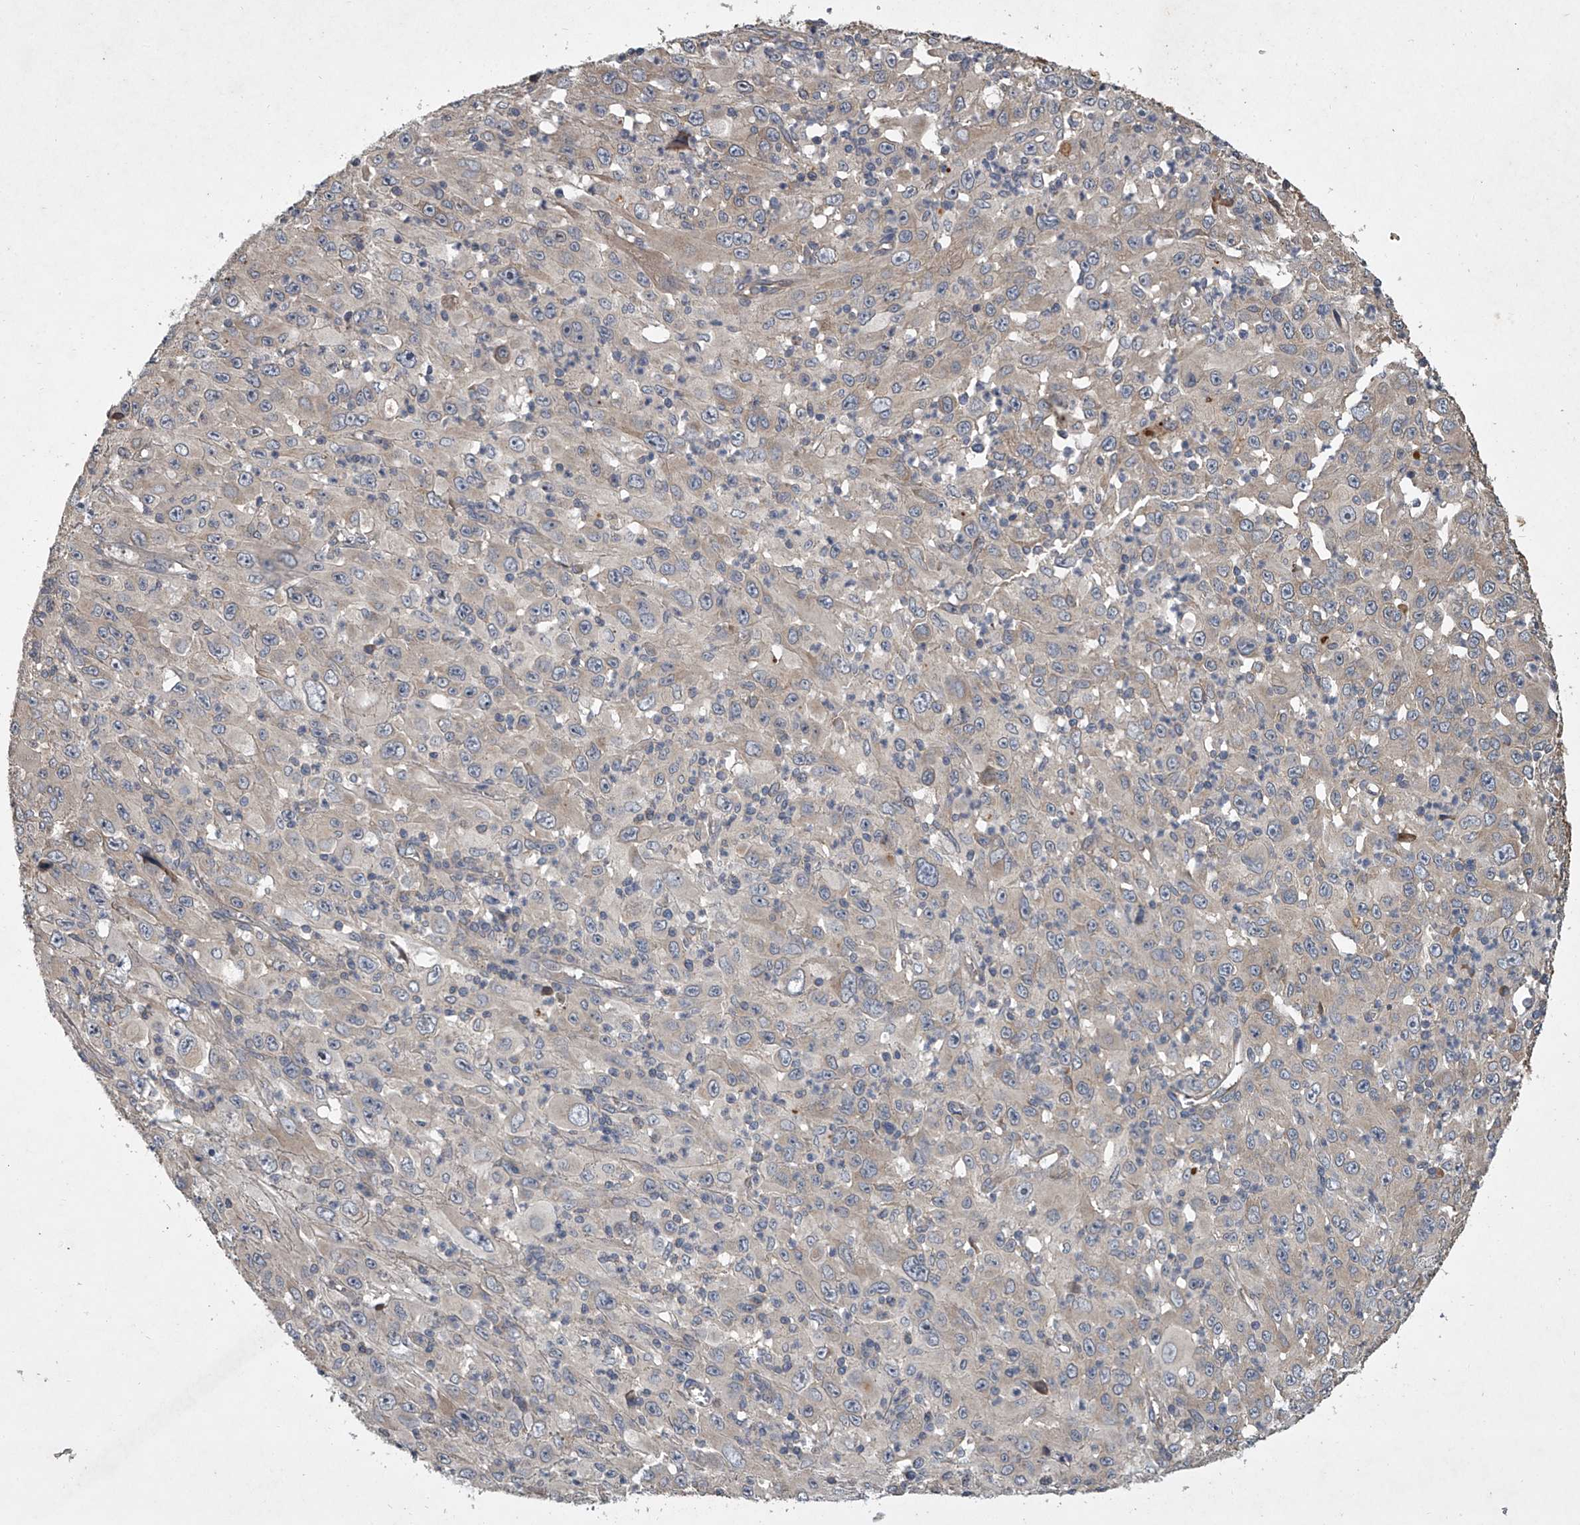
{"staining": {"intensity": "weak", "quantity": "<25%", "location": "cytoplasmic/membranous"}, "tissue": "melanoma", "cell_type": "Tumor cells", "image_type": "cancer", "snomed": [{"axis": "morphology", "description": "Malignant melanoma, Metastatic site"}, {"axis": "topography", "description": "Skin"}], "caption": "IHC of melanoma displays no staining in tumor cells. (DAB IHC with hematoxylin counter stain).", "gene": "DOCK9", "patient": {"sex": "female", "age": 56}}